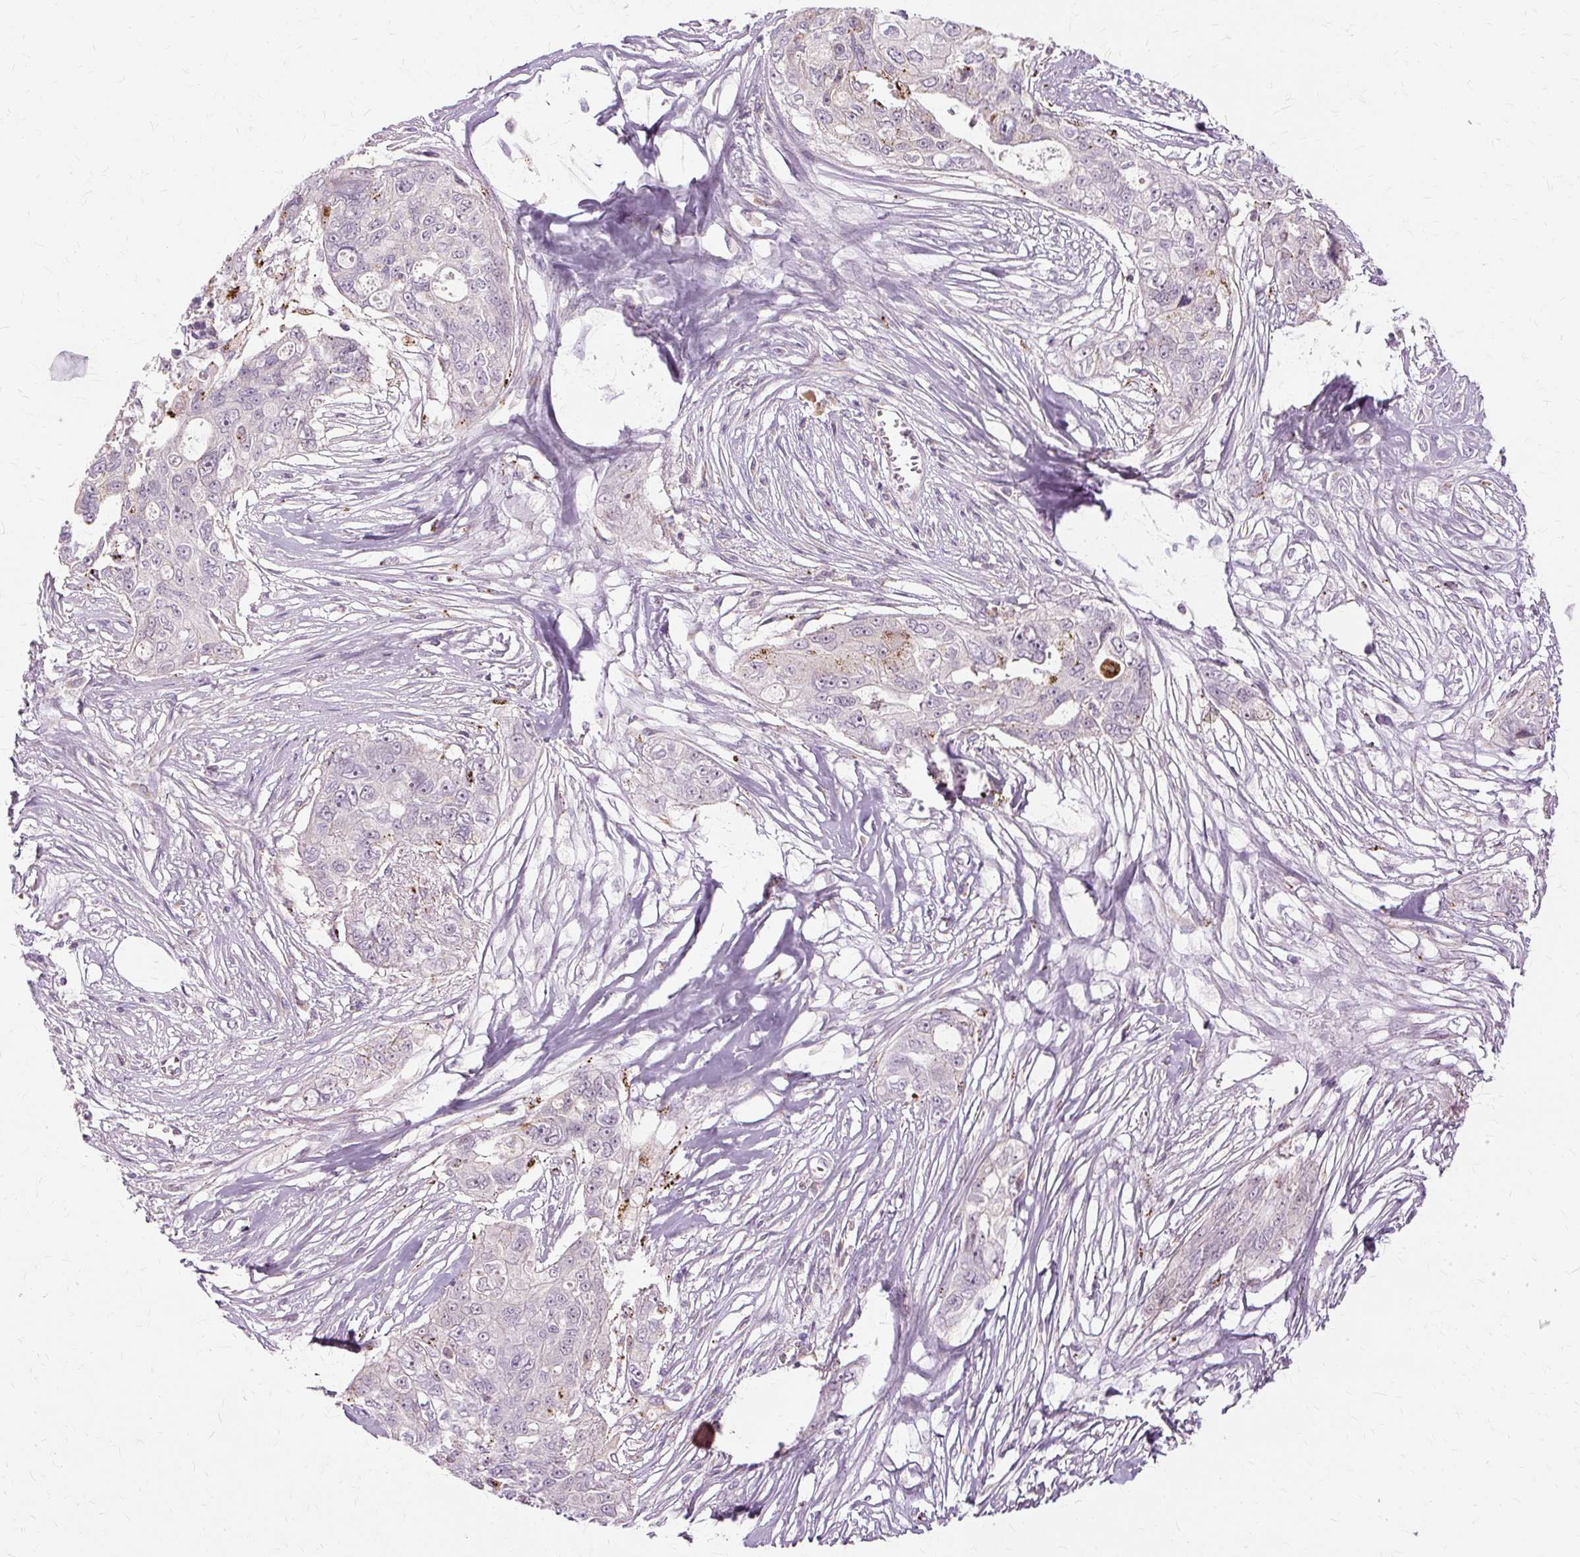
{"staining": {"intensity": "weak", "quantity": "<25%", "location": "cytoplasmic/membranous"}, "tissue": "ovarian cancer", "cell_type": "Tumor cells", "image_type": "cancer", "snomed": [{"axis": "morphology", "description": "Carcinoma, endometroid"}, {"axis": "topography", "description": "Ovary"}], "caption": "Immunohistochemistry (IHC) image of ovarian cancer (endometroid carcinoma) stained for a protein (brown), which reveals no expression in tumor cells.", "gene": "MMACHC", "patient": {"sex": "female", "age": 70}}